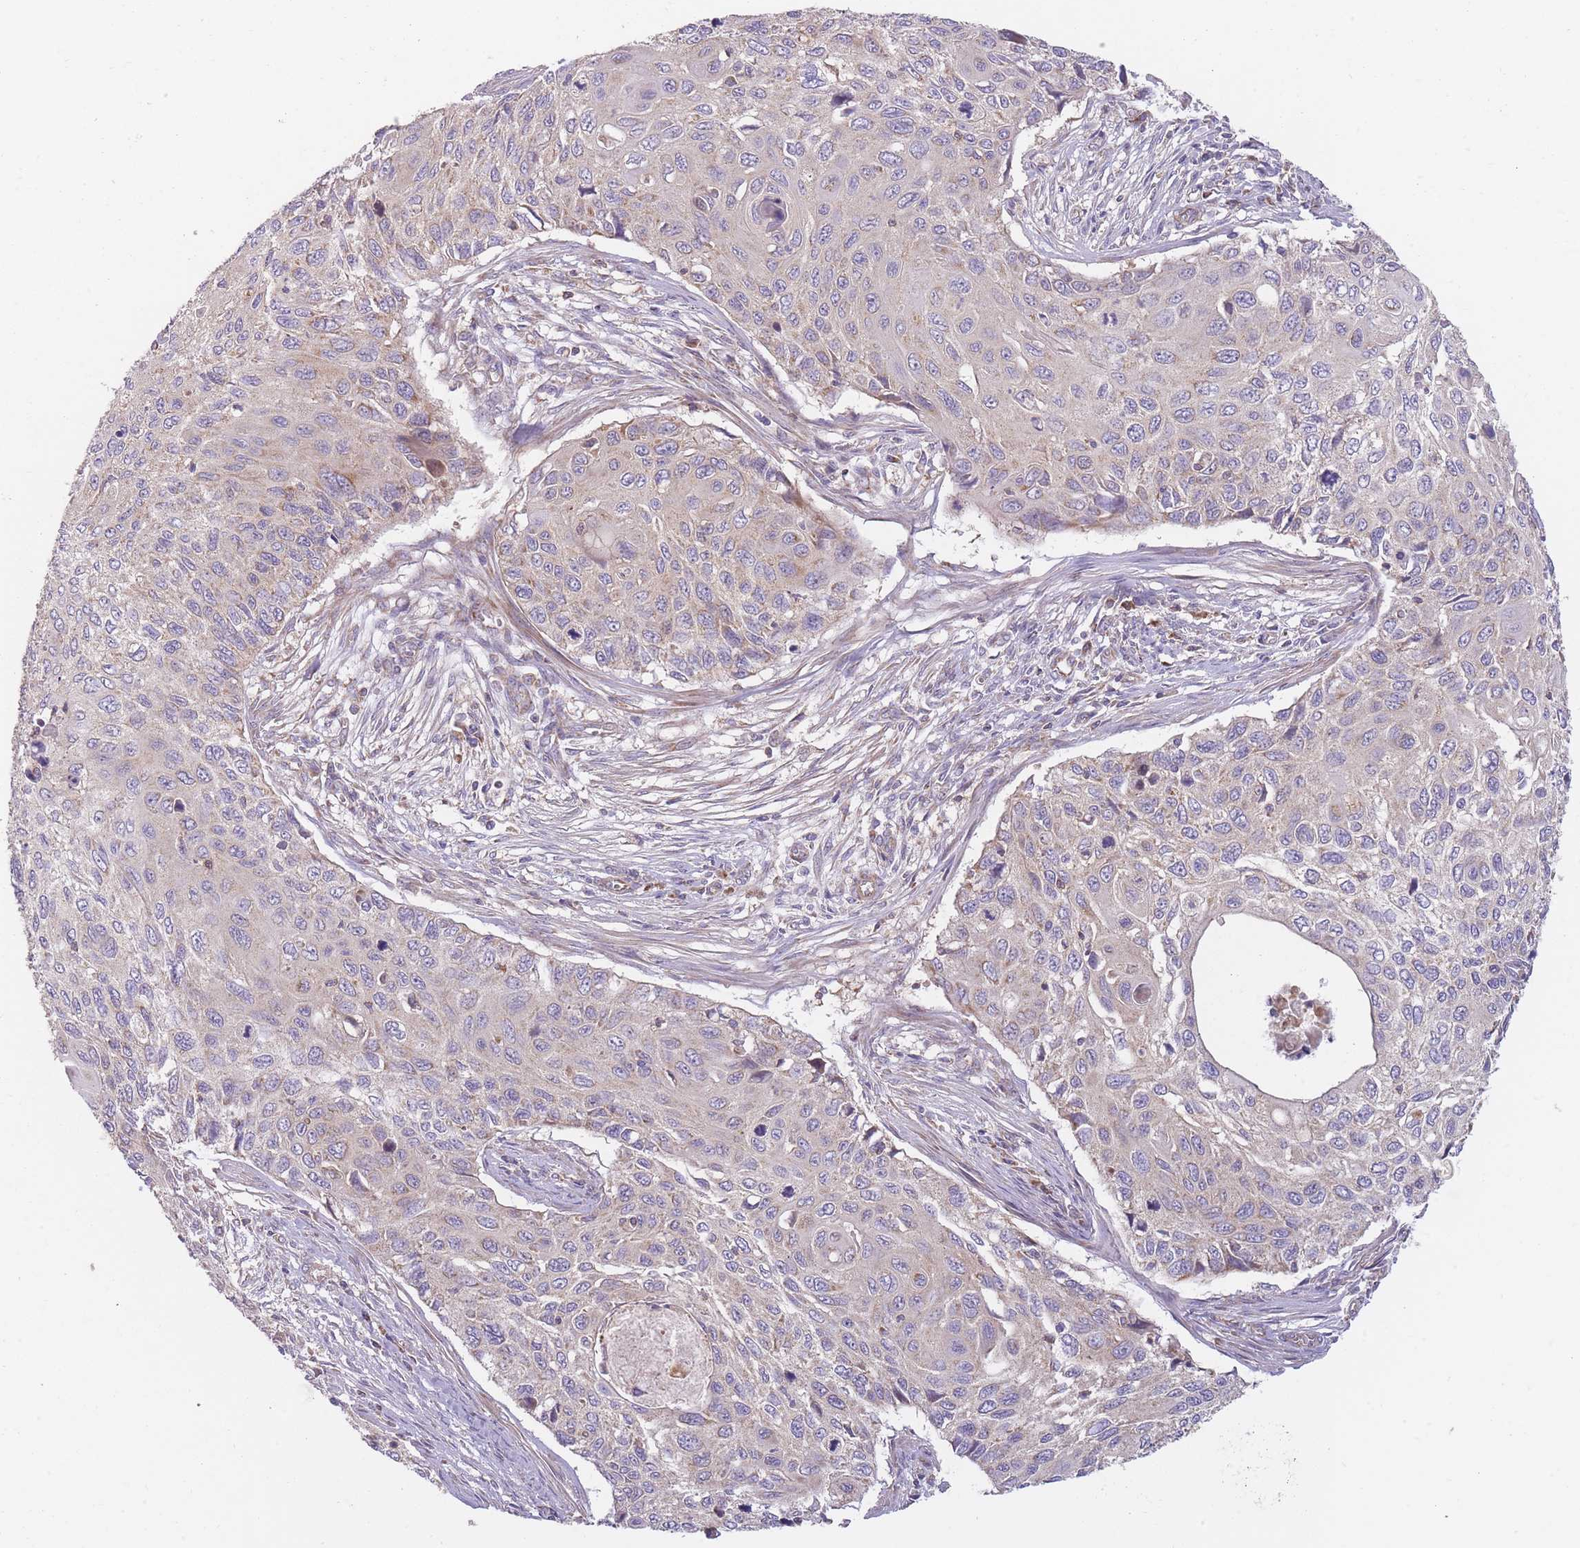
{"staining": {"intensity": "moderate", "quantity": "<25%", "location": "cytoplasmic/membranous"}, "tissue": "cervical cancer", "cell_type": "Tumor cells", "image_type": "cancer", "snomed": [{"axis": "morphology", "description": "Squamous cell carcinoma, NOS"}, {"axis": "topography", "description": "Cervix"}], "caption": "High-magnification brightfield microscopy of cervical cancer stained with DAB (3,3'-diaminobenzidine) (brown) and counterstained with hematoxylin (blue). tumor cells exhibit moderate cytoplasmic/membranous expression is identified in approximately<25% of cells.", "gene": "NDUFA9", "patient": {"sex": "female", "age": 70}}